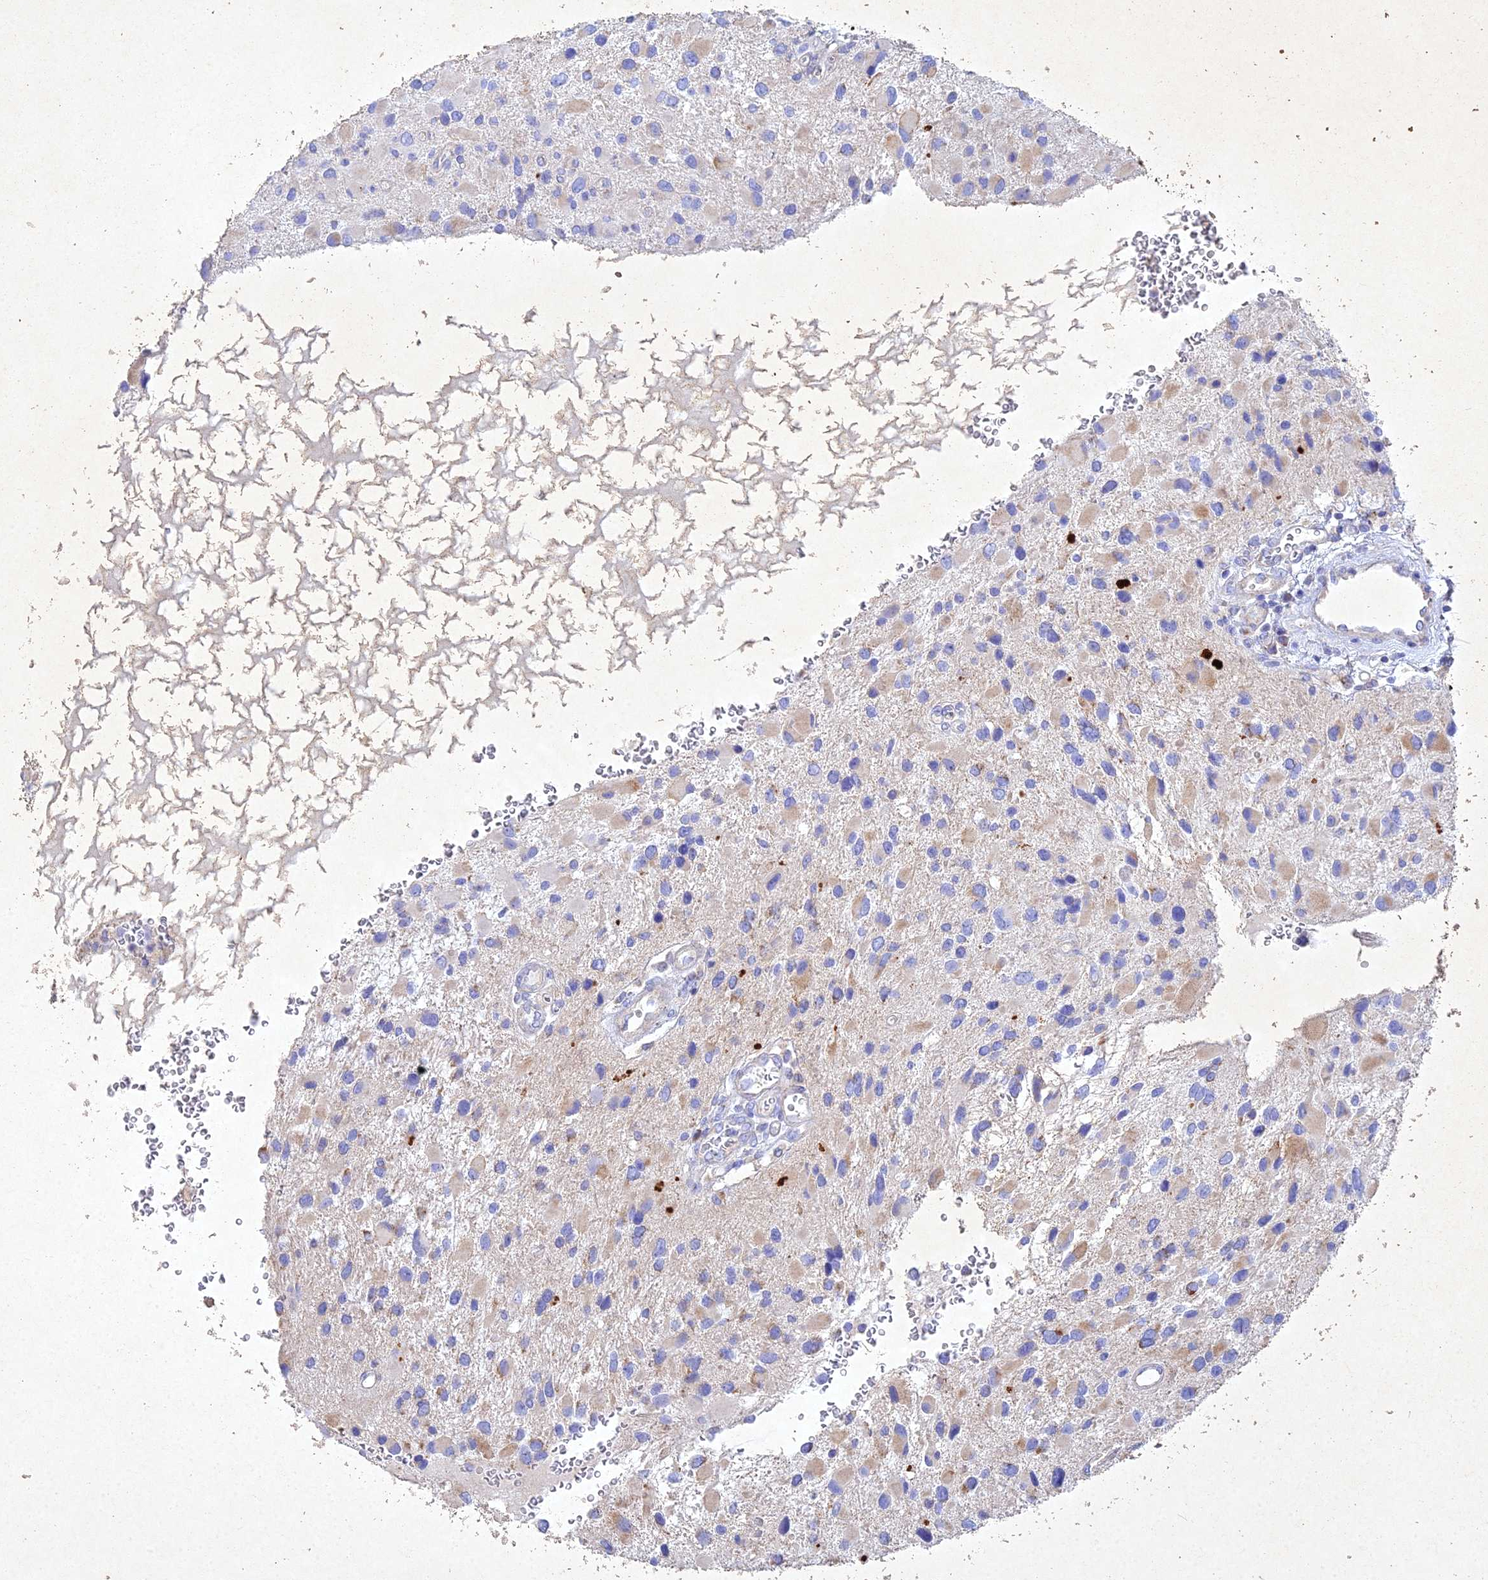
{"staining": {"intensity": "negative", "quantity": "none", "location": "none"}, "tissue": "glioma", "cell_type": "Tumor cells", "image_type": "cancer", "snomed": [{"axis": "morphology", "description": "Glioma, malignant, High grade"}, {"axis": "topography", "description": "Brain"}], "caption": "Tumor cells are negative for protein expression in human glioma.", "gene": "NDUFV1", "patient": {"sex": "male", "age": 53}}